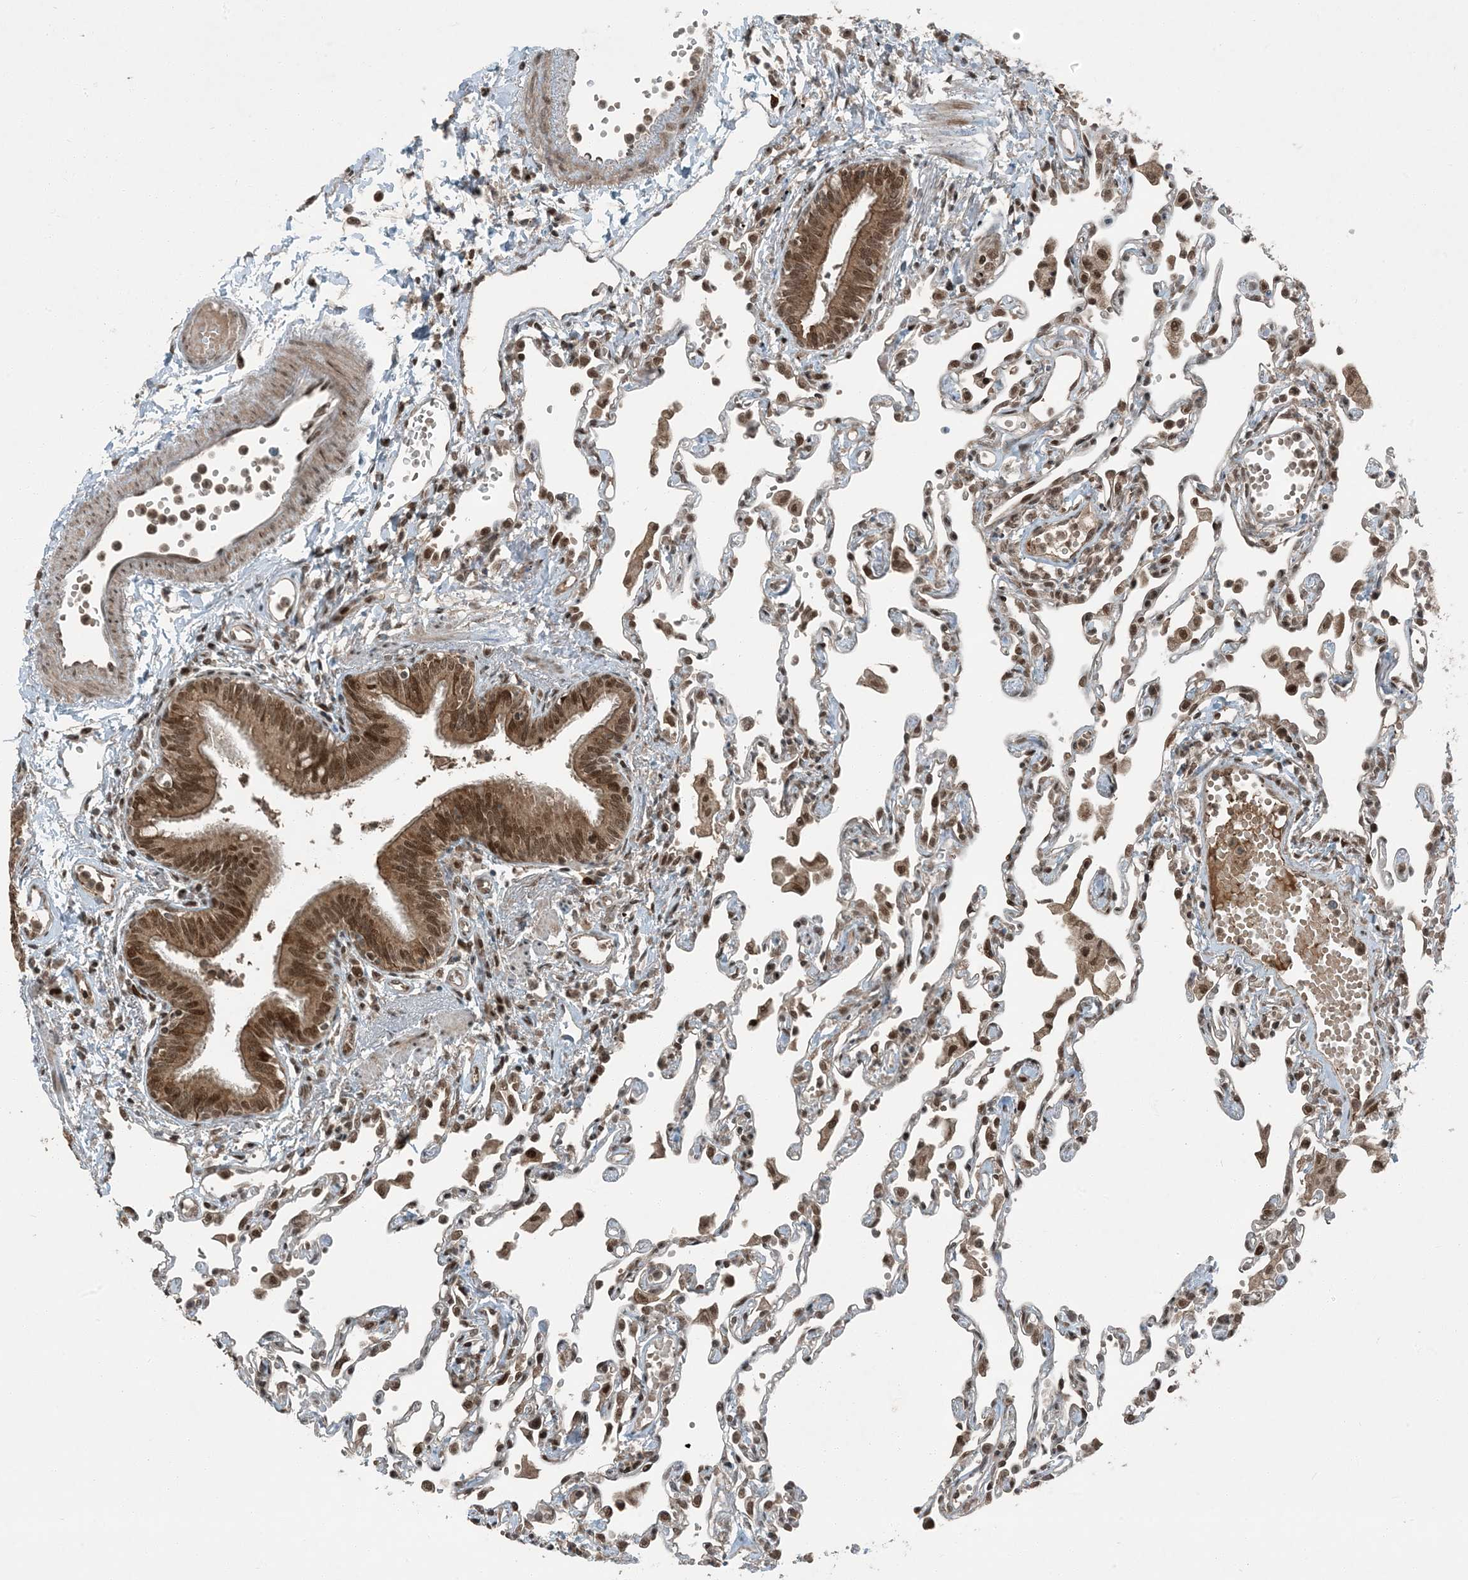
{"staining": {"intensity": "moderate", "quantity": ">75%", "location": "nuclear"}, "tissue": "lung", "cell_type": "Alveolar cells", "image_type": "normal", "snomed": [{"axis": "morphology", "description": "Normal tissue, NOS"}, {"axis": "topography", "description": "Bronchus"}, {"axis": "topography", "description": "Lung"}], "caption": "IHC histopathology image of benign lung: lung stained using immunohistochemistry (IHC) displays medium levels of moderate protein expression localized specifically in the nuclear of alveolar cells, appearing as a nuclear brown color.", "gene": "TRAPPC12", "patient": {"sex": "female", "age": 49}}